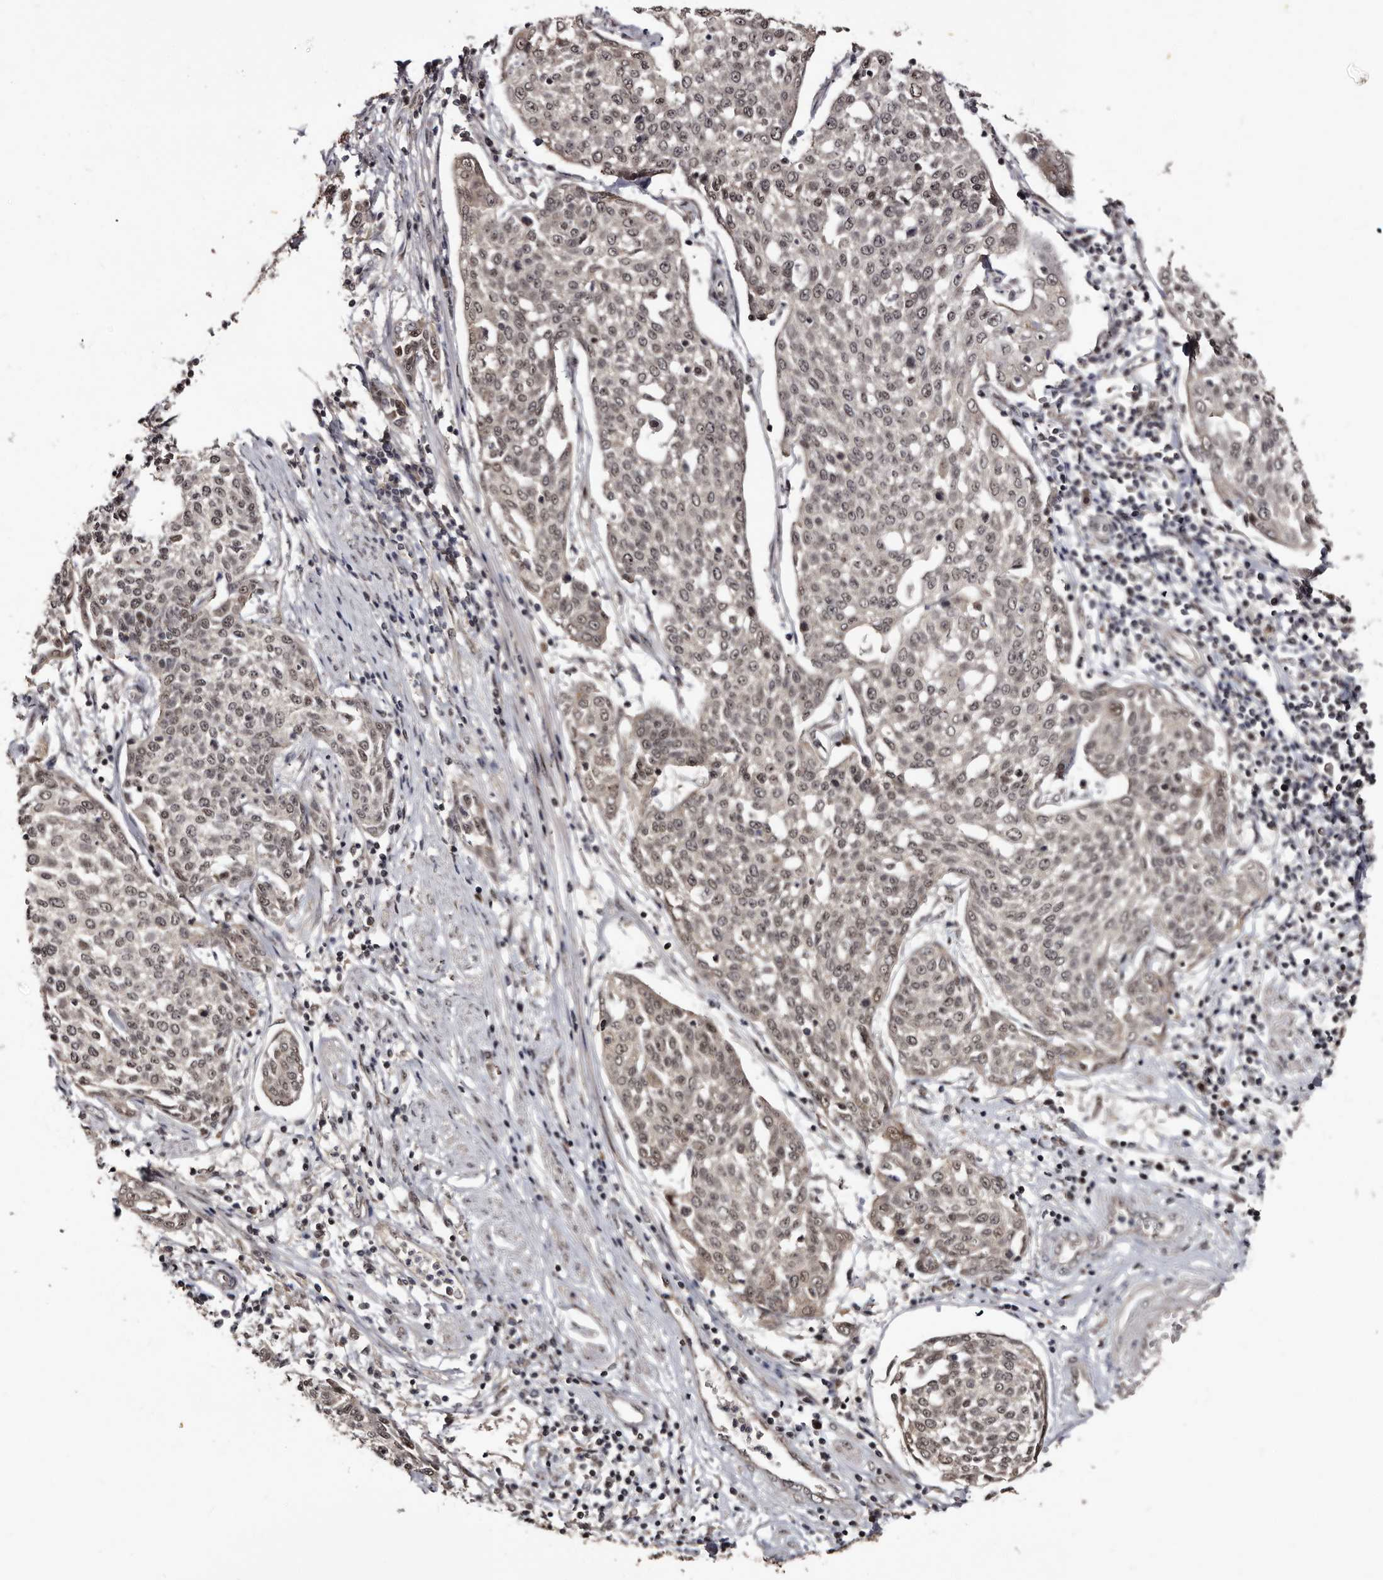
{"staining": {"intensity": "weak", "quantity": "25%-75%", "location": "cytoplasmic/membranous,nuclear"}, "tissue": "cervical cancer", "cell_type": "Tumor cells", "image_type": "cancer", "snomed": [{"axis": "morphology", "description": "Squamous cell carcinoma, NOS"}, {"axis": "topography", "description": "Cervix"}], "caption": "A photomicrograph of squamous cell carcinoma (cervical) stained for a protein reveals weak cytoplasmic/membranous and nuclear brown staining in tumor cells.", "gene": "TBC1D22B", "patient": {"sex": "female", "age": 34}}